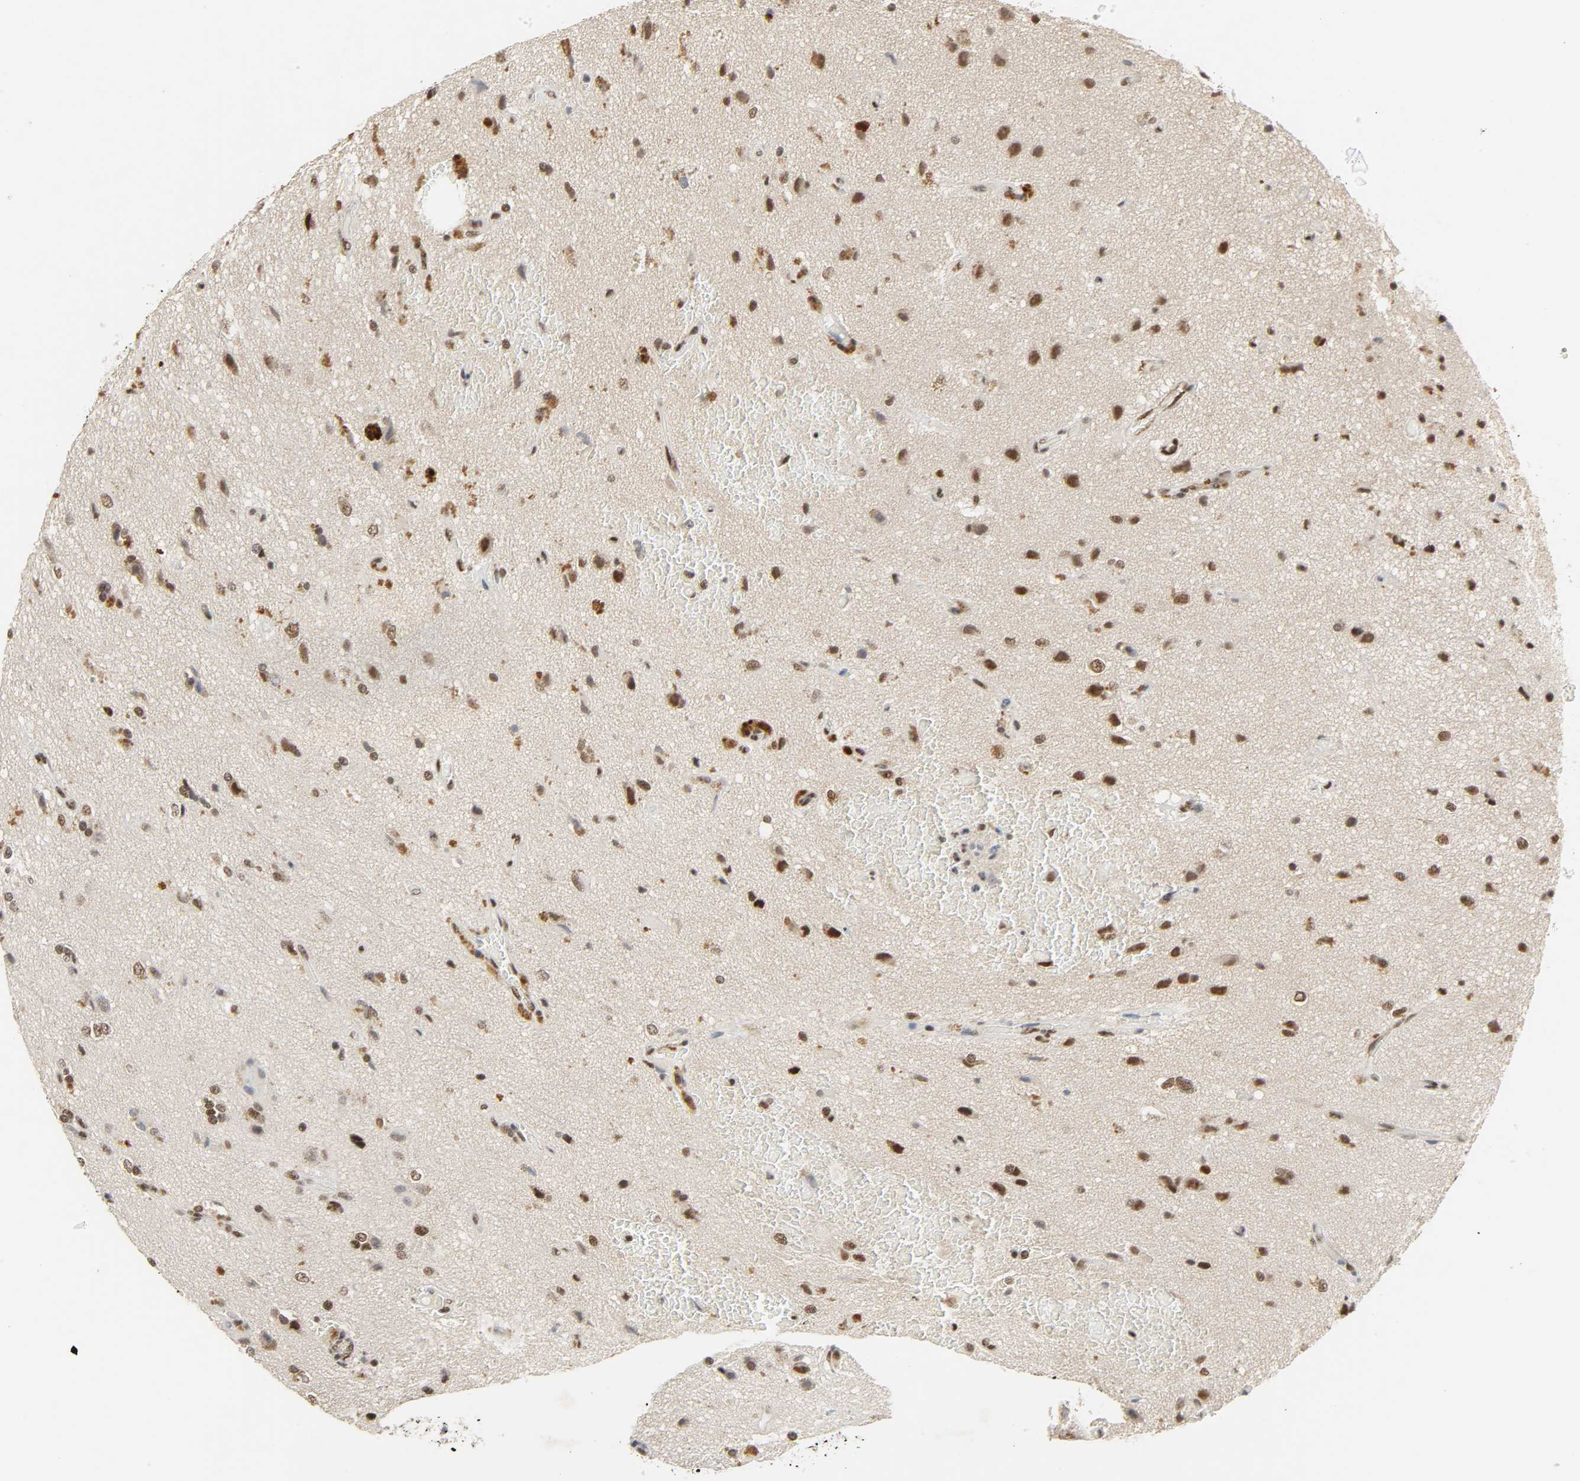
{"staining": {"intensity": "moderate", "quantity": ">75%", "location": "nuclear"}, "tissue": "glioma", "cell_type": "Tumor cells", "image_type": "cancer", "snomed": [{"axis": "morphology", "description": "Glioma, malignant, High grade"}, {"axis": "topography", "description": "Brain"}], "caption": "Tumor cells reveal moderate nuclear positivity in about >75% of cells in glioma.", "gene": "NCOA6", "patient": {"sex": "male", "age": 47}}